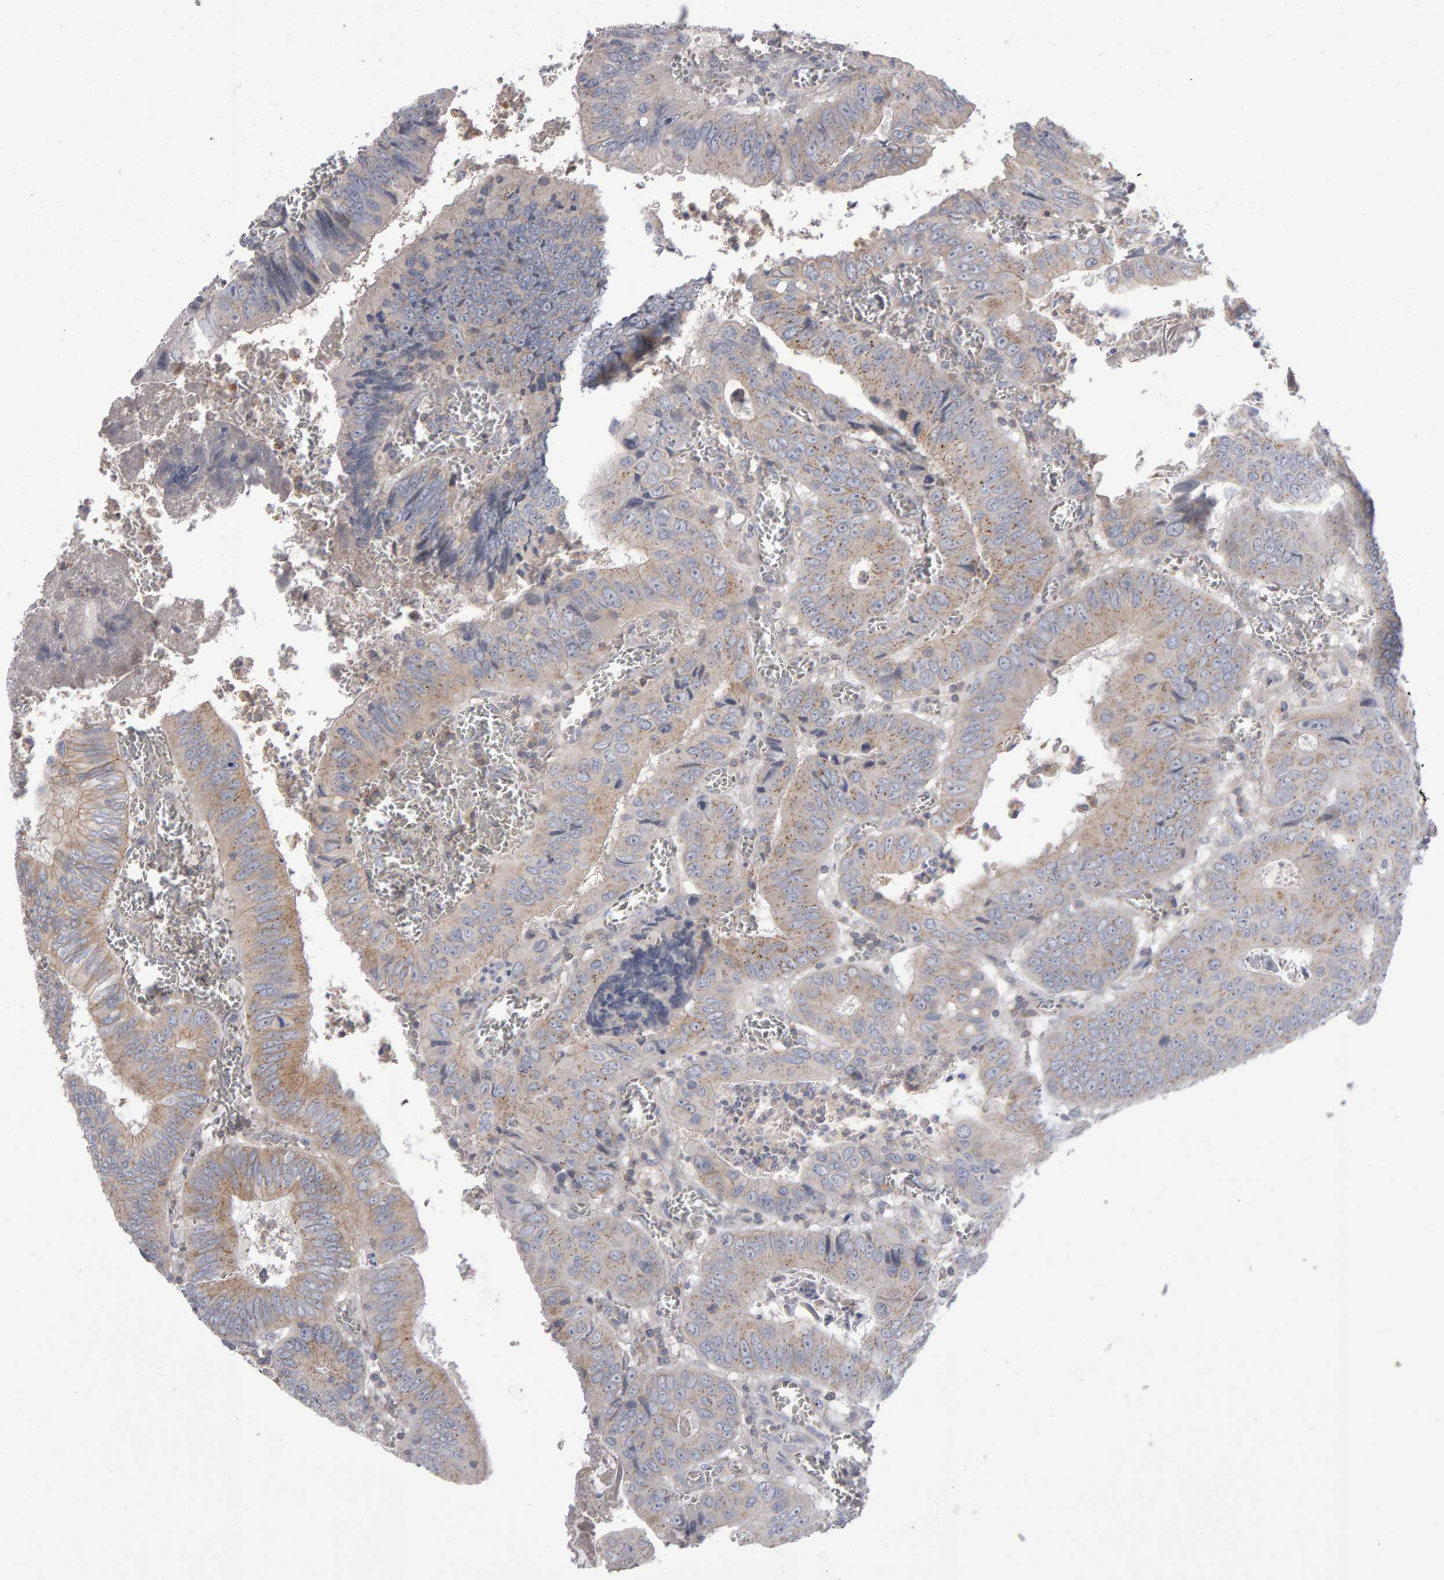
{"staining": {"intensity": "weak", "quantity": ">75%", "location": "cytoplasmic/membranous"}, "tissue": "colorectal cancer", "cell_type": "Tumor cells", "image_type": "cancer", "snomed": [{"axis": "morphology", "description": "Inflammation, NOS"}, {"axis": "morphology", "description": "Adenocarcinoma, NOS"}, {"axis": "topography", "description": "Colon"}], "caption": "Colorectal adenocarcinoma was stained to show a protein in brown. There is low levels of weak cytoplasmic/membranous positivity in about >75% of tumor cells.", "gene": "PGS1", "patient": {"sex": "male", "age": 72}}